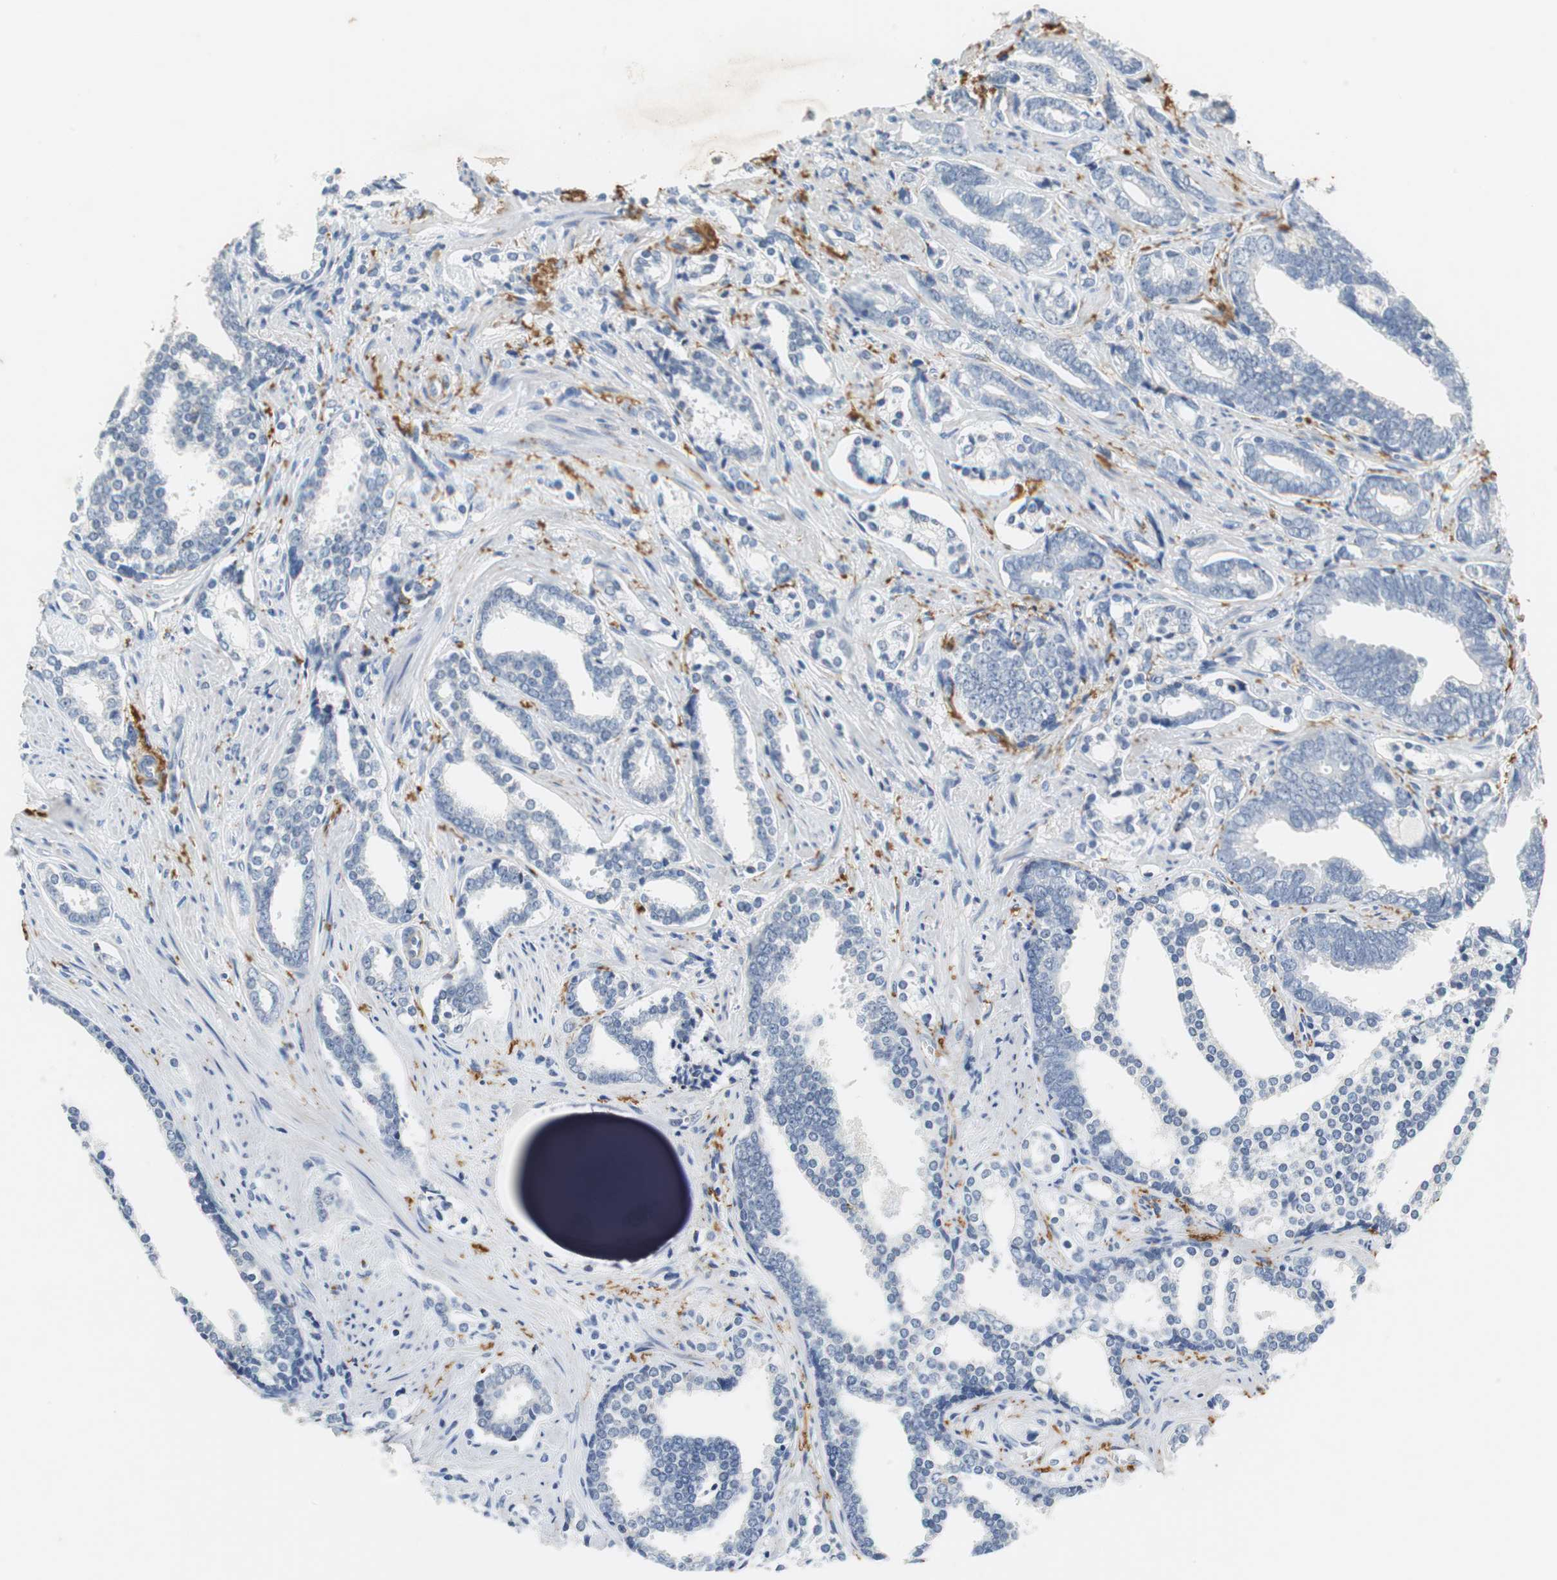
{"staining": {"intensity": "negative", "quantity": "none", "location": "none"}, "tissue": "prostate cancer", "cell_type": "Tumor cells", "image_type": "cancer", "snomed": [{"axis": "morphology", "description": "Adenocarcinoma, High grade"}, {"axis": "topography", "description": "Prostate"}], "caption": "The IHC micrograph has no significant positivity in tumor cells of prostate cancer (high-grade adenocarcinoma) tissue.", "gene": "MUC7", "patient": {"sex": "male", "age": 67}}